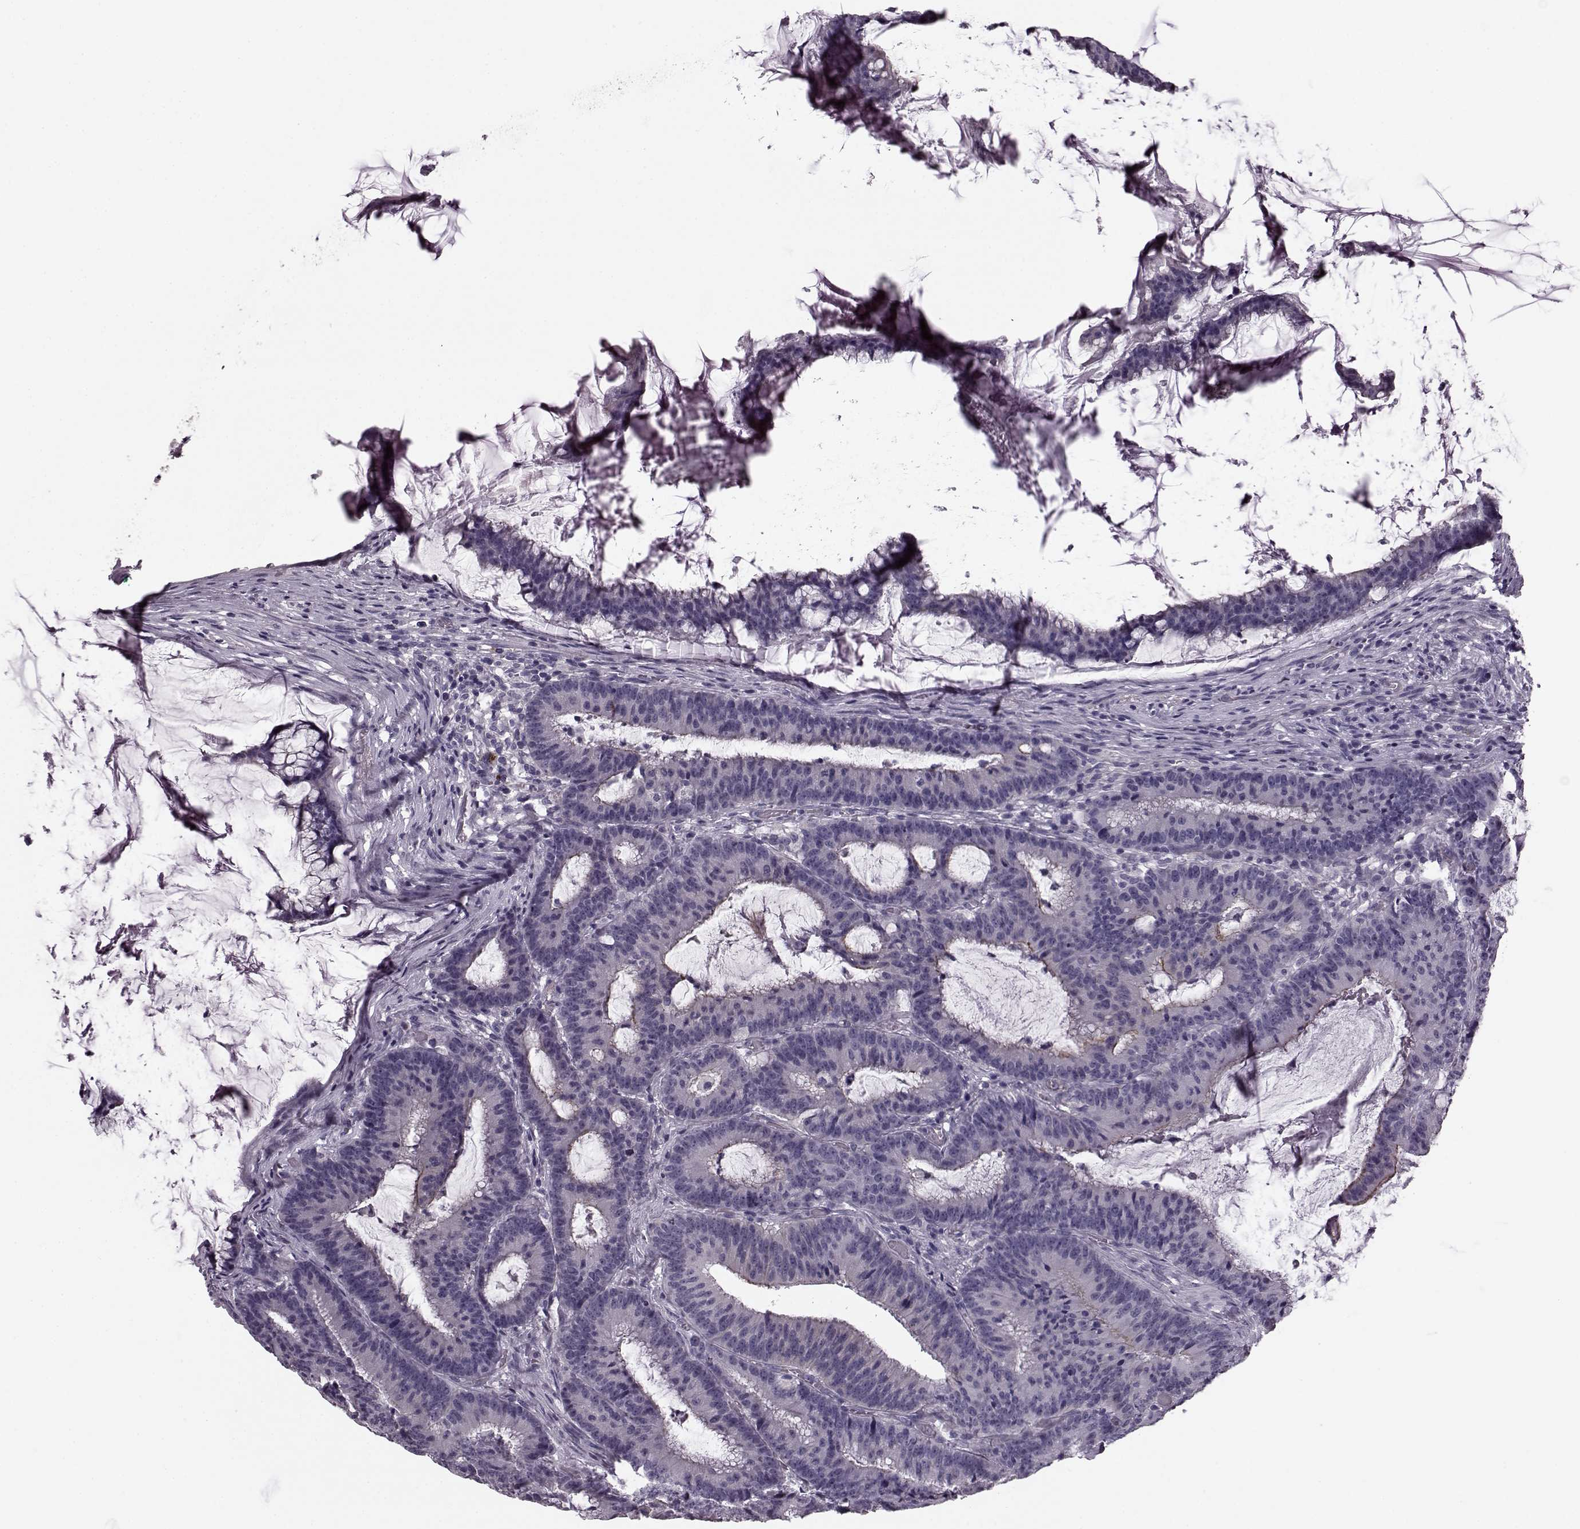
{"staining": {"intensity": "negative", "quantity": "none", "location": "none"}, "tissue": "colorectal cancer", "cell_type": "Tumor cells", "image_type": "cancer", "snomed": [{"axis": "morphology", "description": "Adenocarcinoma, NOS"}, {"axis": "topography", "description": "Colon"}], "caption": "The micrograph demonstrates no significant expression in tumor cells of colorectal cancer. (Stains: DAB (3,3'-diaminobenzidine) immunohistochemistry with hematoxylin counter stain, Microscopy: brightfield microscopy at high magnification).", "gene": "SNTG1", "patient": {"sex": "female", "age": 78}}